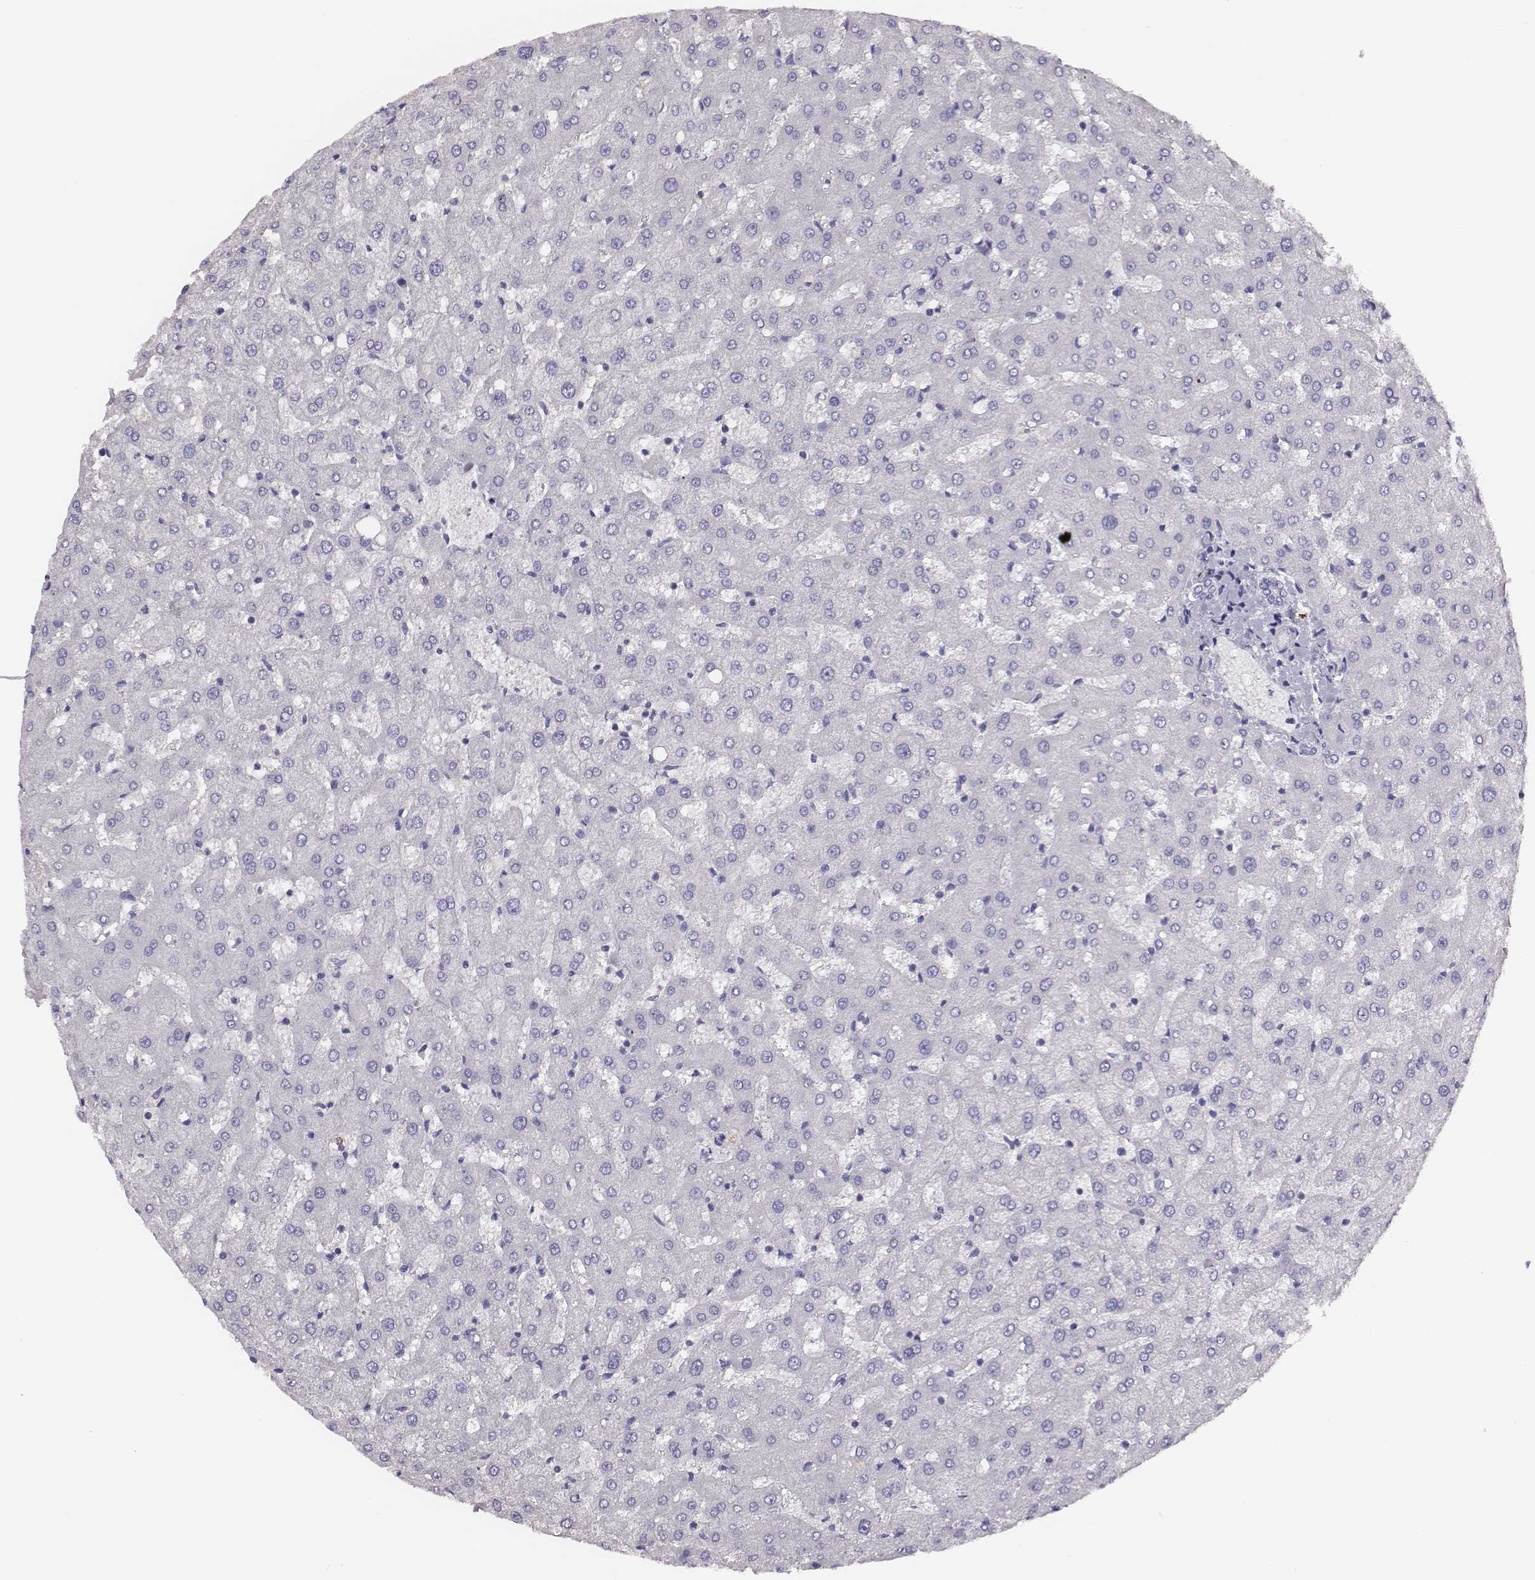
{"staining": {"intensity": "negative", "quantity": "none", "location": "none"}, "tissue": "liver", "cell_type": "Cholangiocytes", "image_type": "normal", "snomed": [{"axis": "morphology", "description": "Normal tissue, NOS"}, {"axis": "topography", "description": "Liver"}], "caption": "This is a photomicrograph of immunohistochemistry (IHC) staining of benign liver, which shows no expression in cholangiocytes. (Immunohistochemistry, brightfield microscopy, high magnification).", "gene": "P2RY10", "patient": {"sex": "female", "age": 50}}